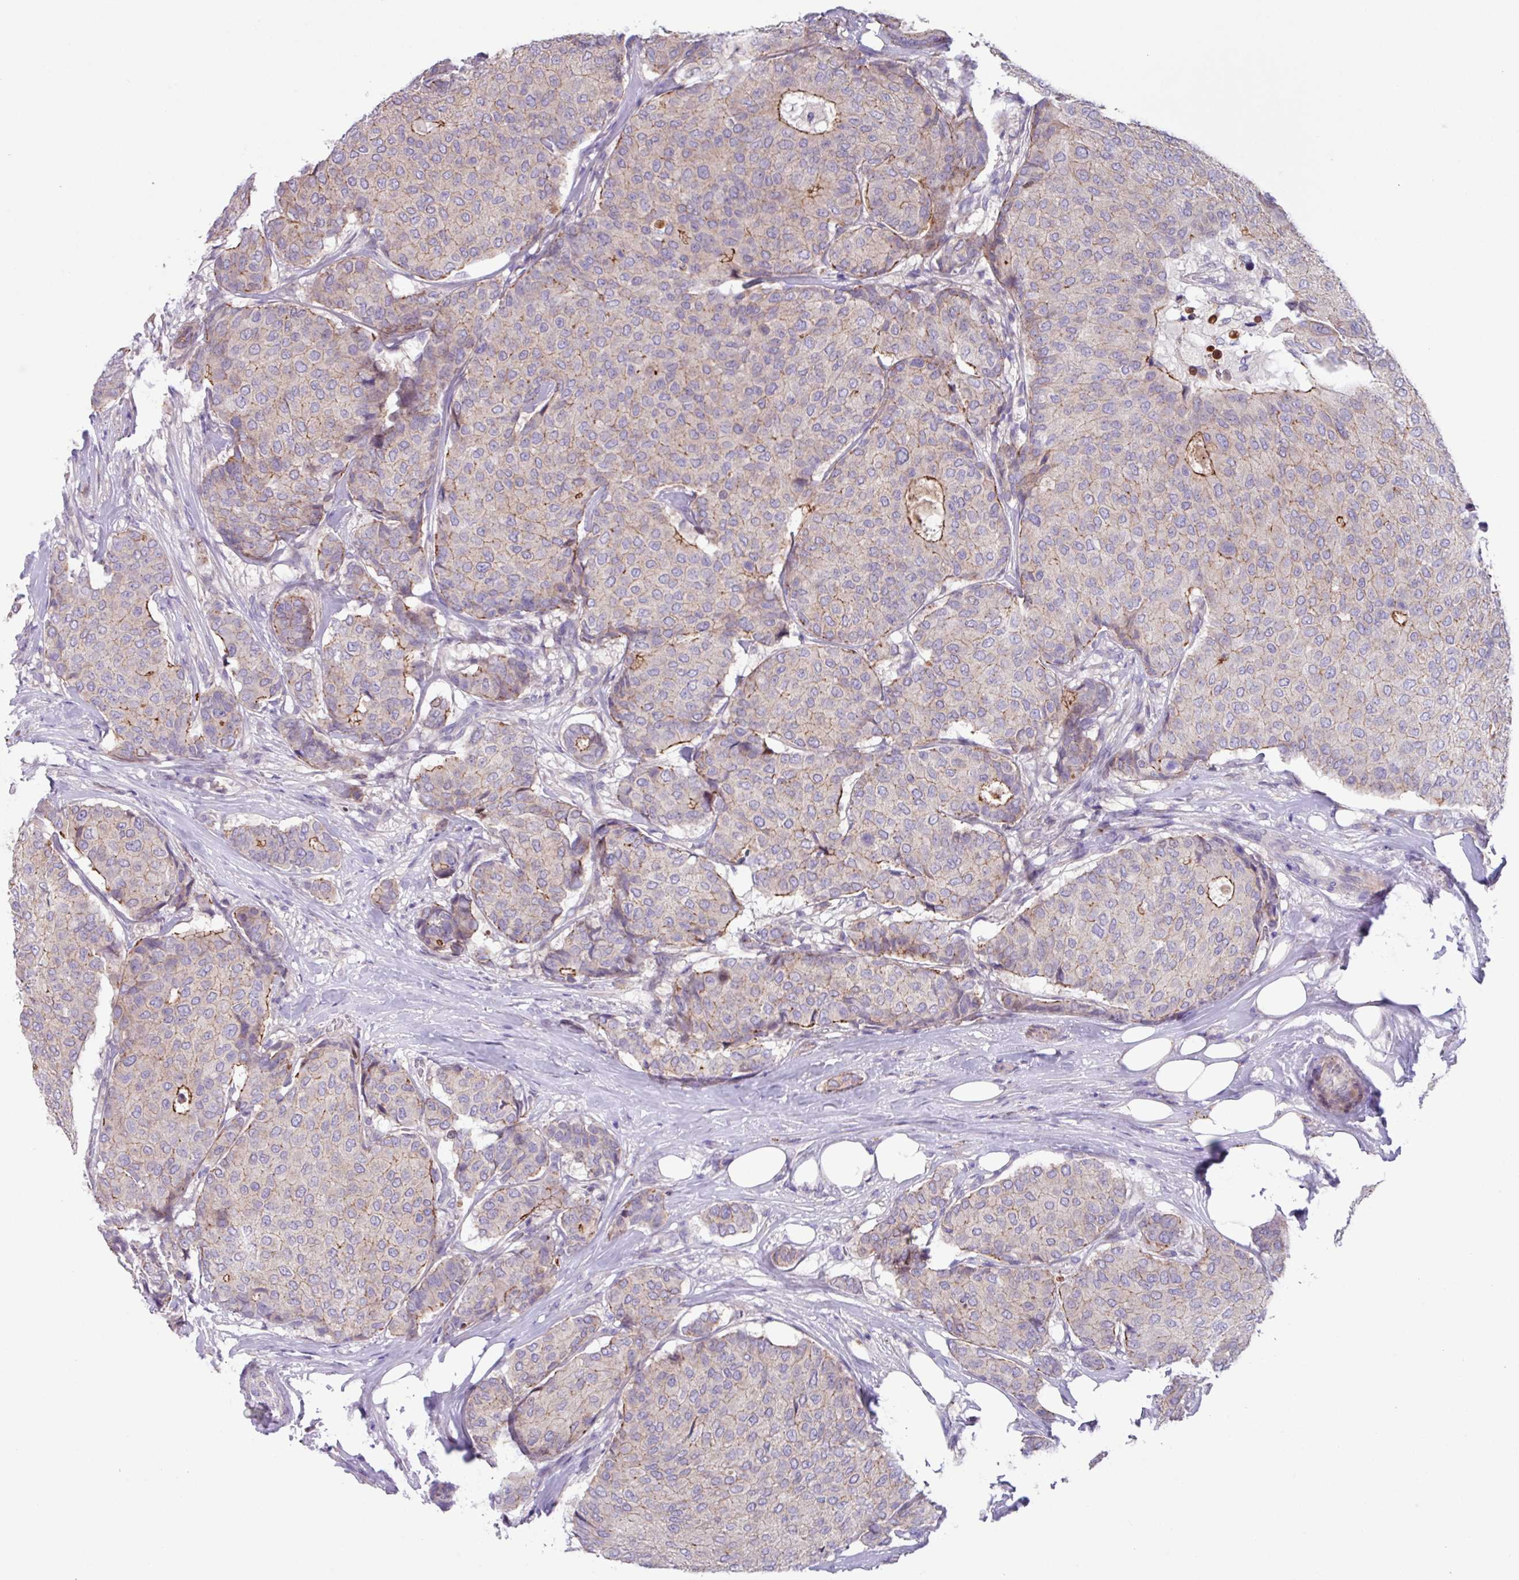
{"staining": {"intensity": "strong", "quantity": "<25%", "location": "cytoplasmic/membranous"}, "tissue": "breast cancer", "cell_type": "Tumor cells", "image_type": "cancer", "snomed": [{"axis": "morphology", "description": "Duct carcinoma"}, {"axis": "topography", "description": "Breast"}], "caption": "Brown immunohistochemical staining in human breast cancer shows strong cytoplasmic/membranous positivity in about <25% of tumor cells. The protein is shown in brown color, while the nuclei are stained blue.", "gene": "IQCJ", "patient": {"sex": "female", "age": 75}}